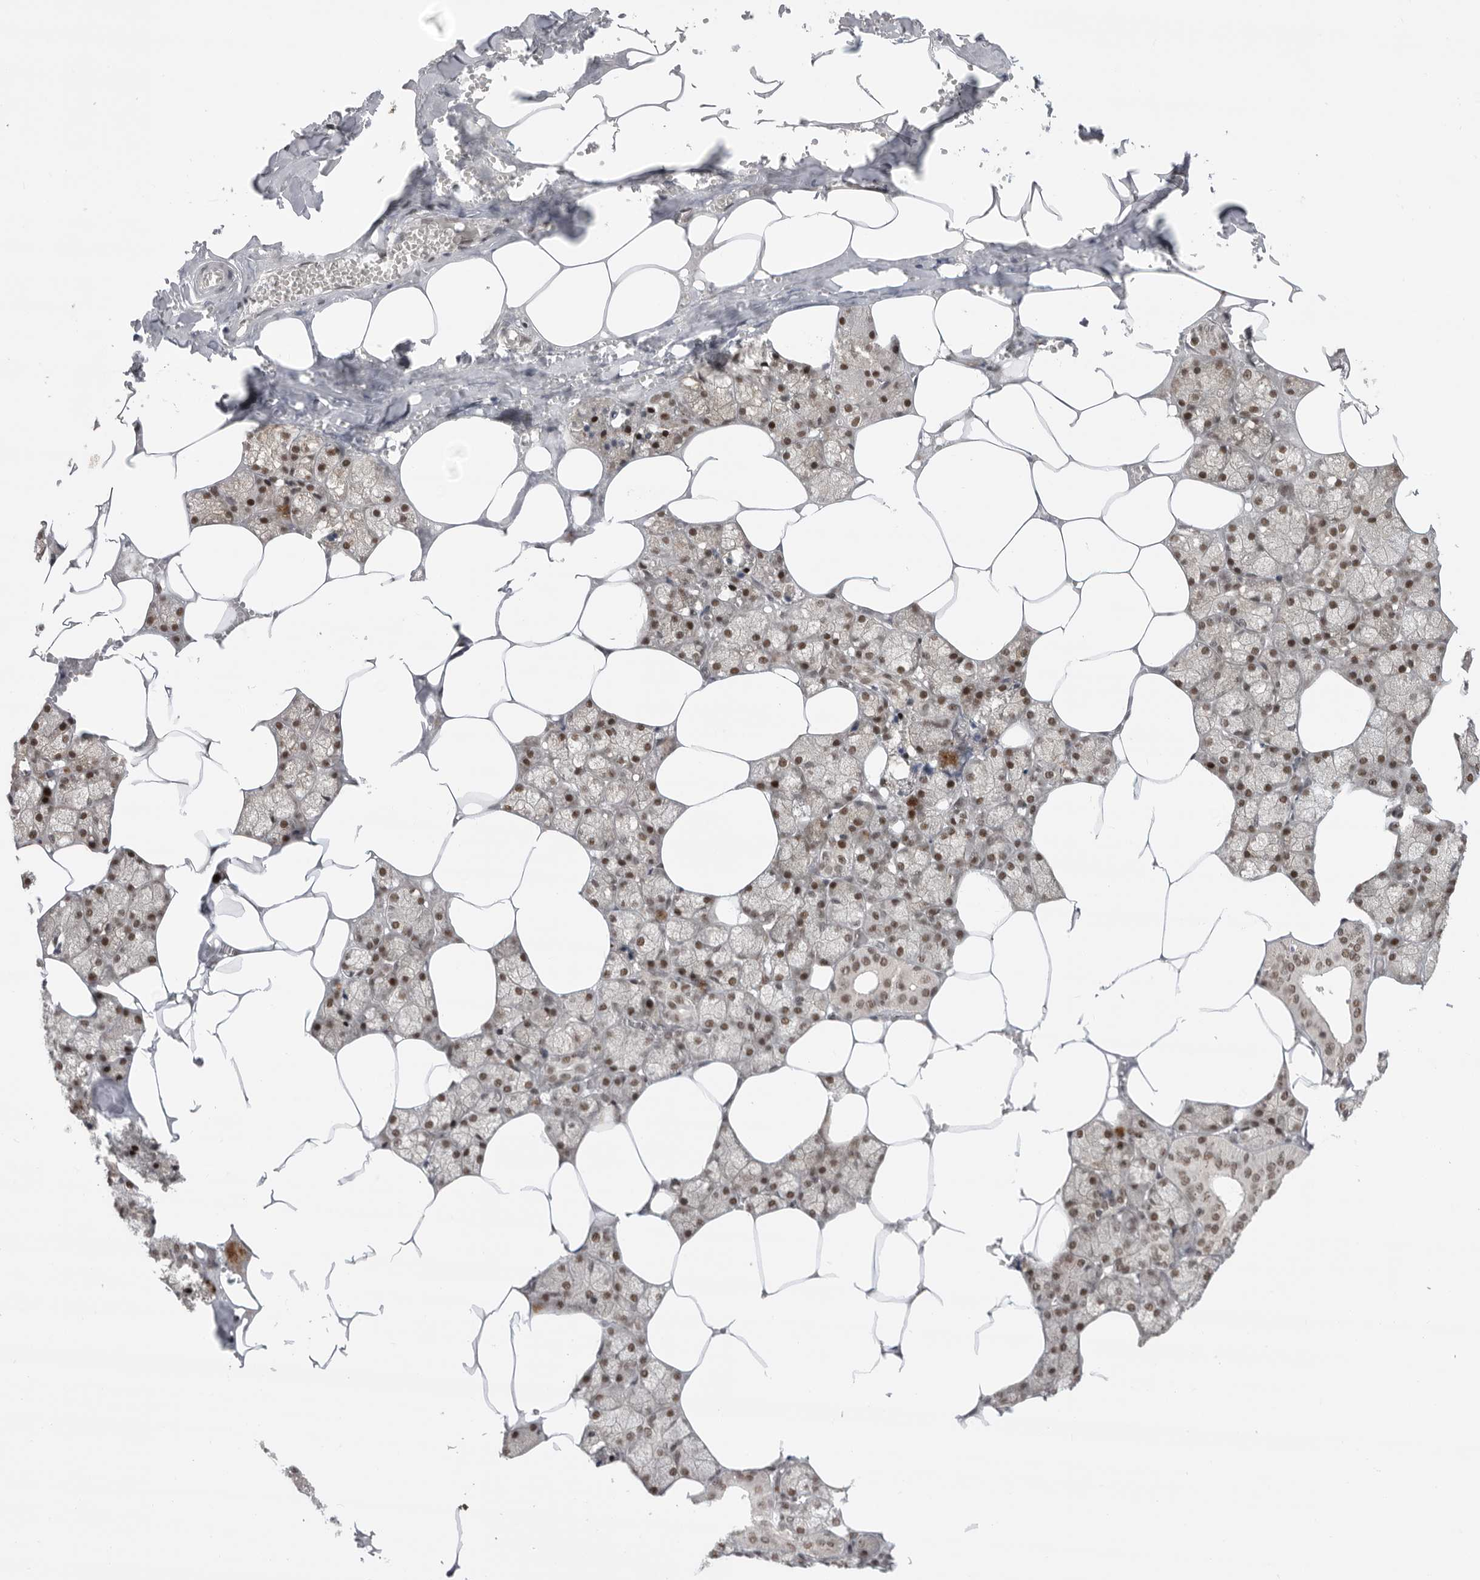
{"staining": {"intensity": "strong", "quantity": ">75%", "location": "nuclear"}, "tissue": "salivary gland", "cell_type": "Glandular cells", "image_type": "normal", "snomed": [{"axis": "morphology", "description": "Normal tissue, NOS"}, {"axis": "topography", "description": "Salivary gland"}], "caption": "Human salivary gland stained for a protein (brown) shows strong nuclear positive expression in about >75% of glandular cells.", "gene": "ZNF830", "patient": {"sex": "male", "age": 62}}